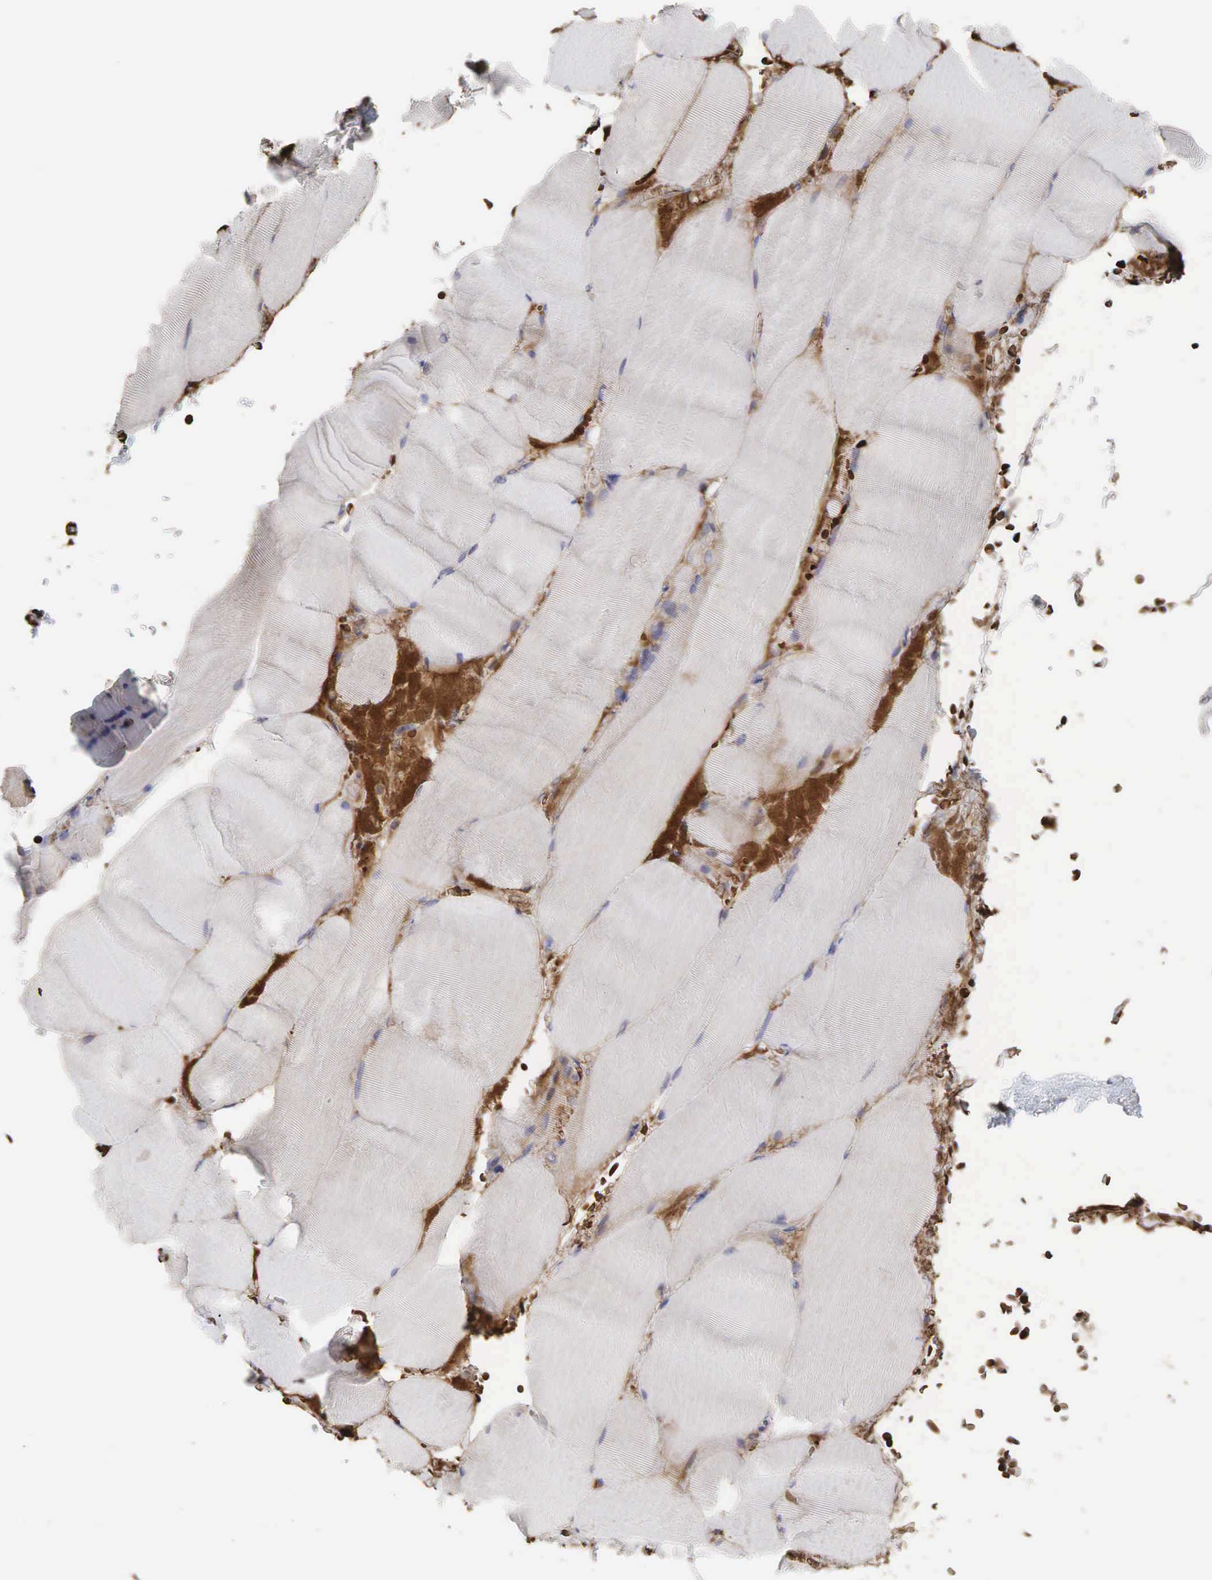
{"staining": {"intensity": "negative", "quantity": "none", "location": "none"}, "tissue": "skeletal muscle", "cell_type": "Myocytes", "image_type": "normal", "snomed": [{"axis": "morphology", "description": "Normal tissue, NOS"}, {"axis": "topography", "description": "Skeletal muscle"}], "caption": "Protein analysis of normal skeletal muscle demonstrates no significant staining in myocytes. (Immunohistochemistry (ihc), brightfield microscopy, high magnification).", "gene": "PABPC5", "patient": {"sex": "male", "age": 71}}